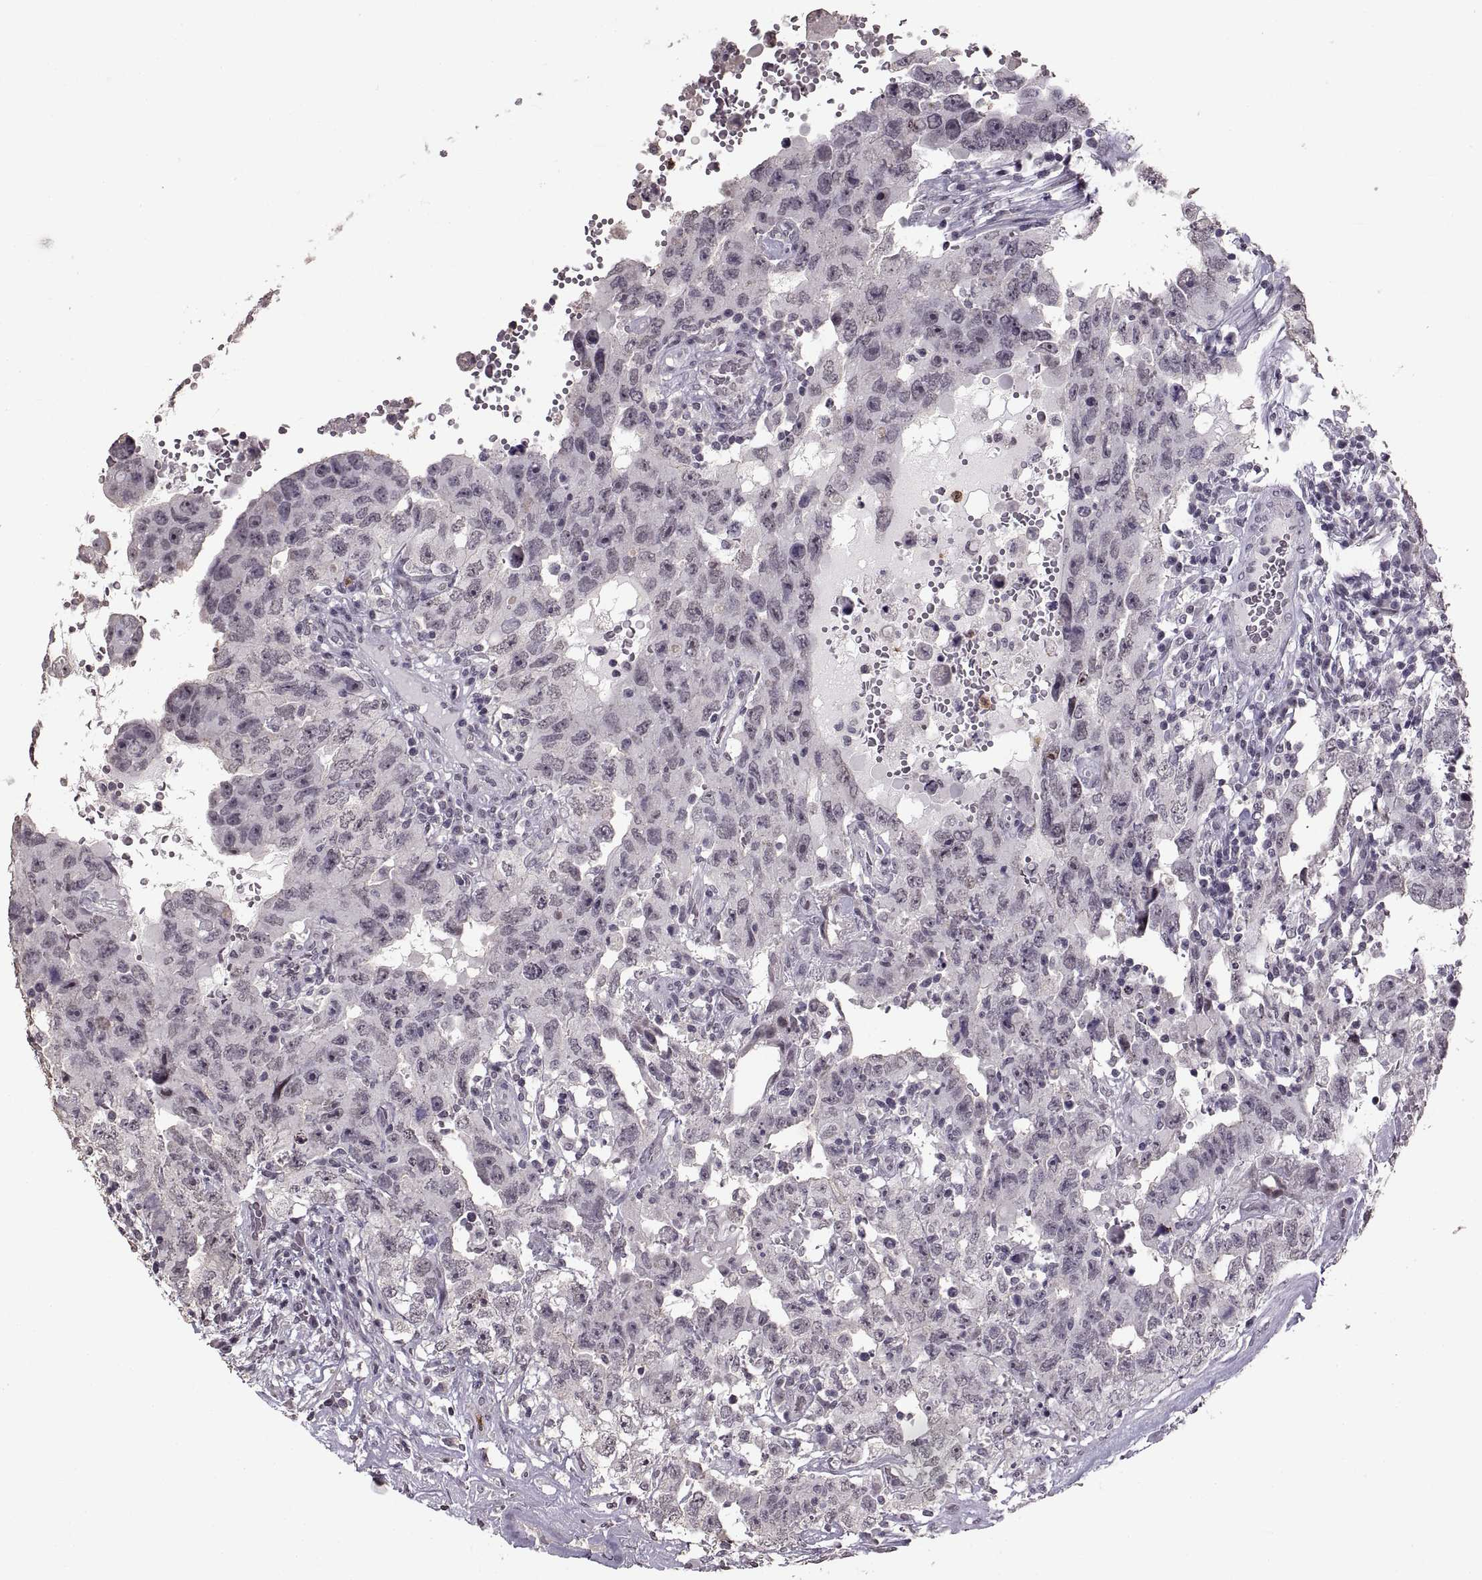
{"staining": {"intensity": "negative", "quantity": "none", "location": "none"}, "tissue": "testis cancer", "cell_type": "Tumor cells", "image_type": "cancer", "snomed": [{"axis": "morphology", "description": "Carcinoma, Embryonal, NOS"}, {"axis": "topography", "description": "Testis"}], "caption": "This is an IHC photomicrograph of human testis cancer. There is no staining in tumor cells.", "gene": "PALS1", "patient": {"sex": "male", "age": 26}}